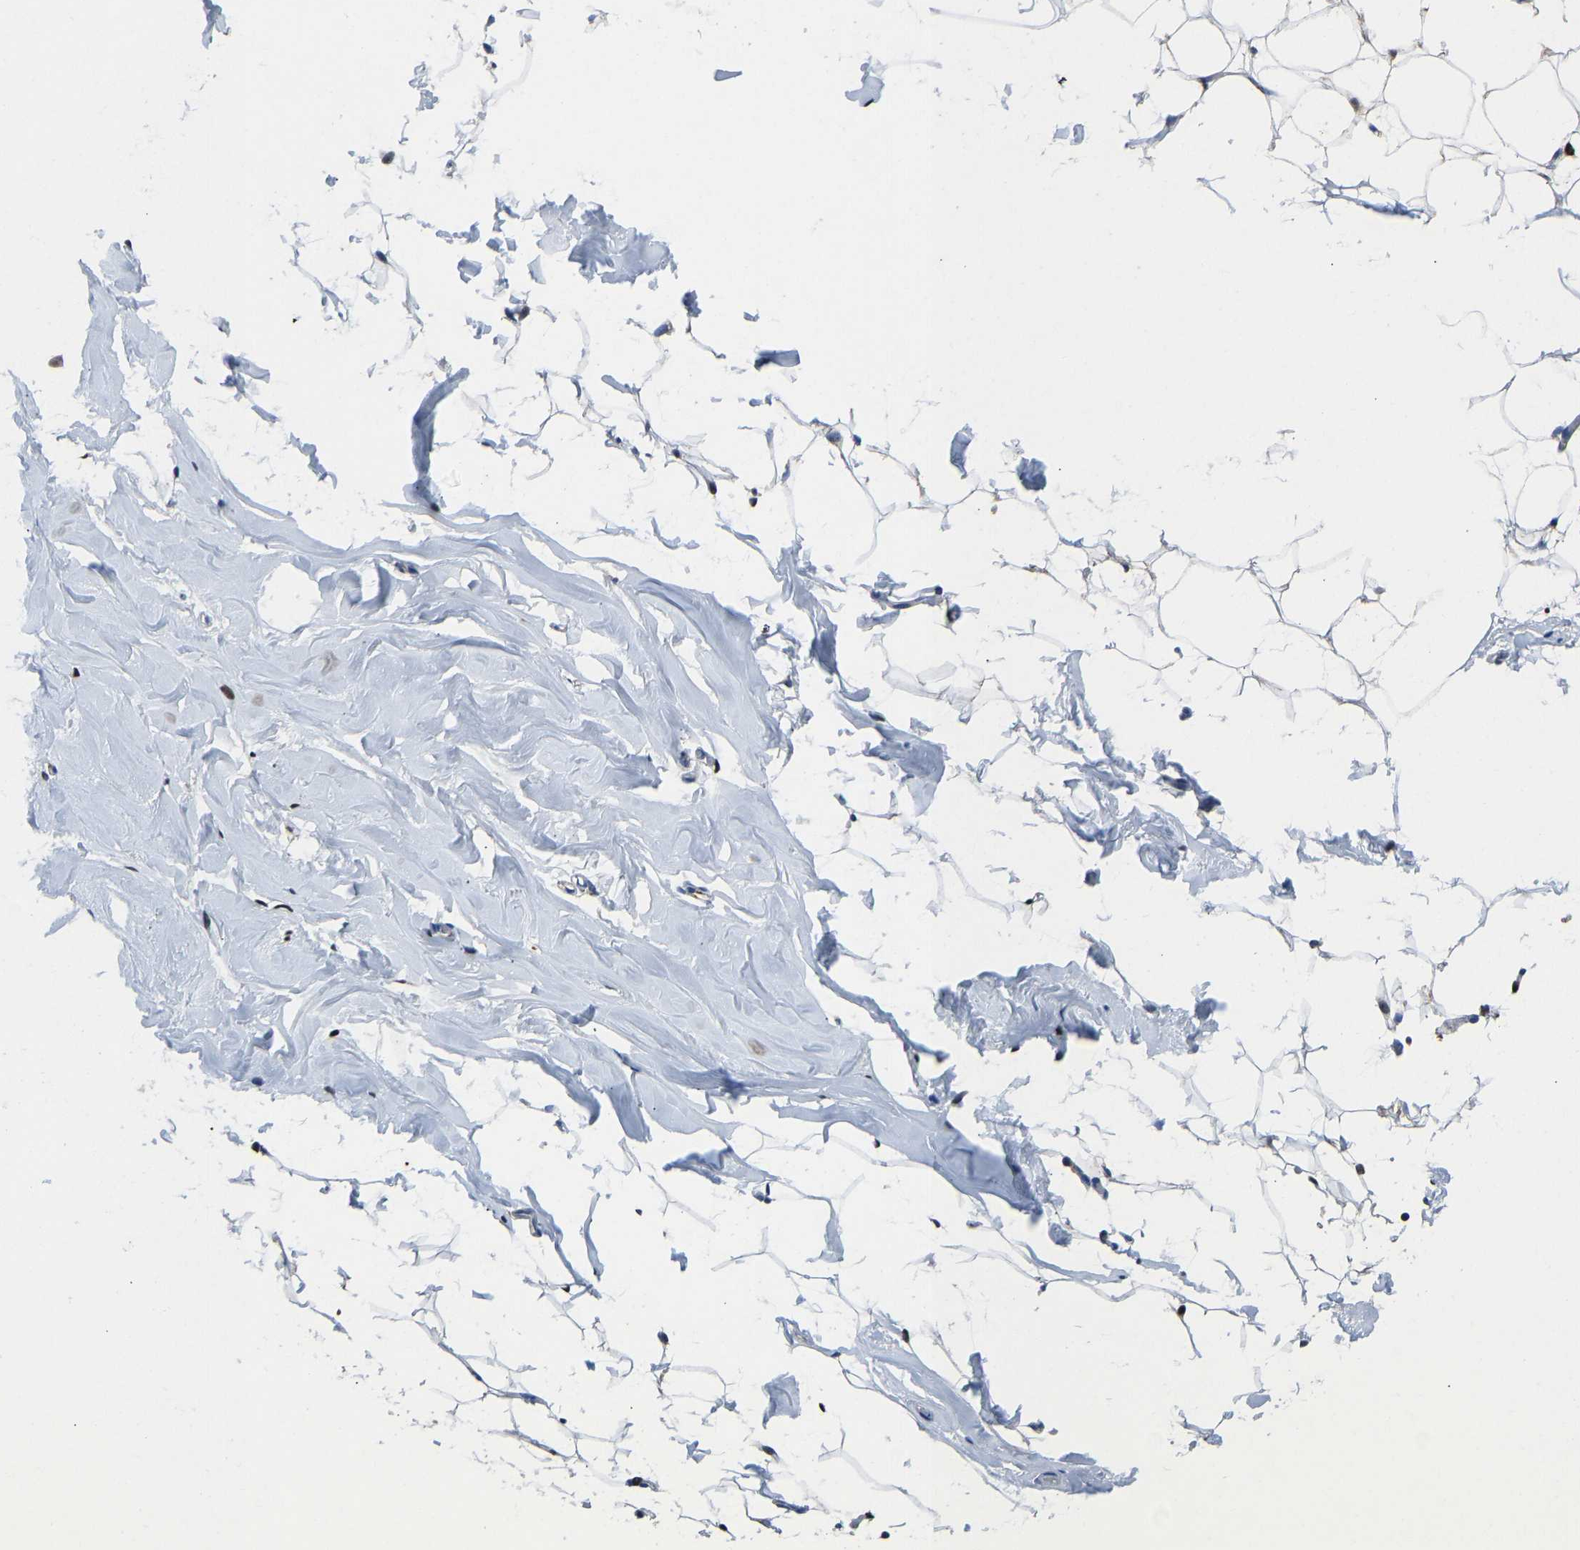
{"staining": {"intensity": "moderate", "quantity": ">75%", "location": "nuclear"}, "tissue": "adipose tissue", "cell_type": "Adipocytes", "image_type": "normal", "snomed": [{"axis": "morphology", "description": "Normal tissue, NOS"}, {"axis": "topography", "description": "Breast"}, {"axis": "topography", "description": "Soft tissue"}], "caption": "Human adipose tissue stained with a brown dye displays moderate nuclear positive positivity in approximately >75% of adipocytes.", "gene": "EGR1", "patient": {"sex": "female", "age": 75}}